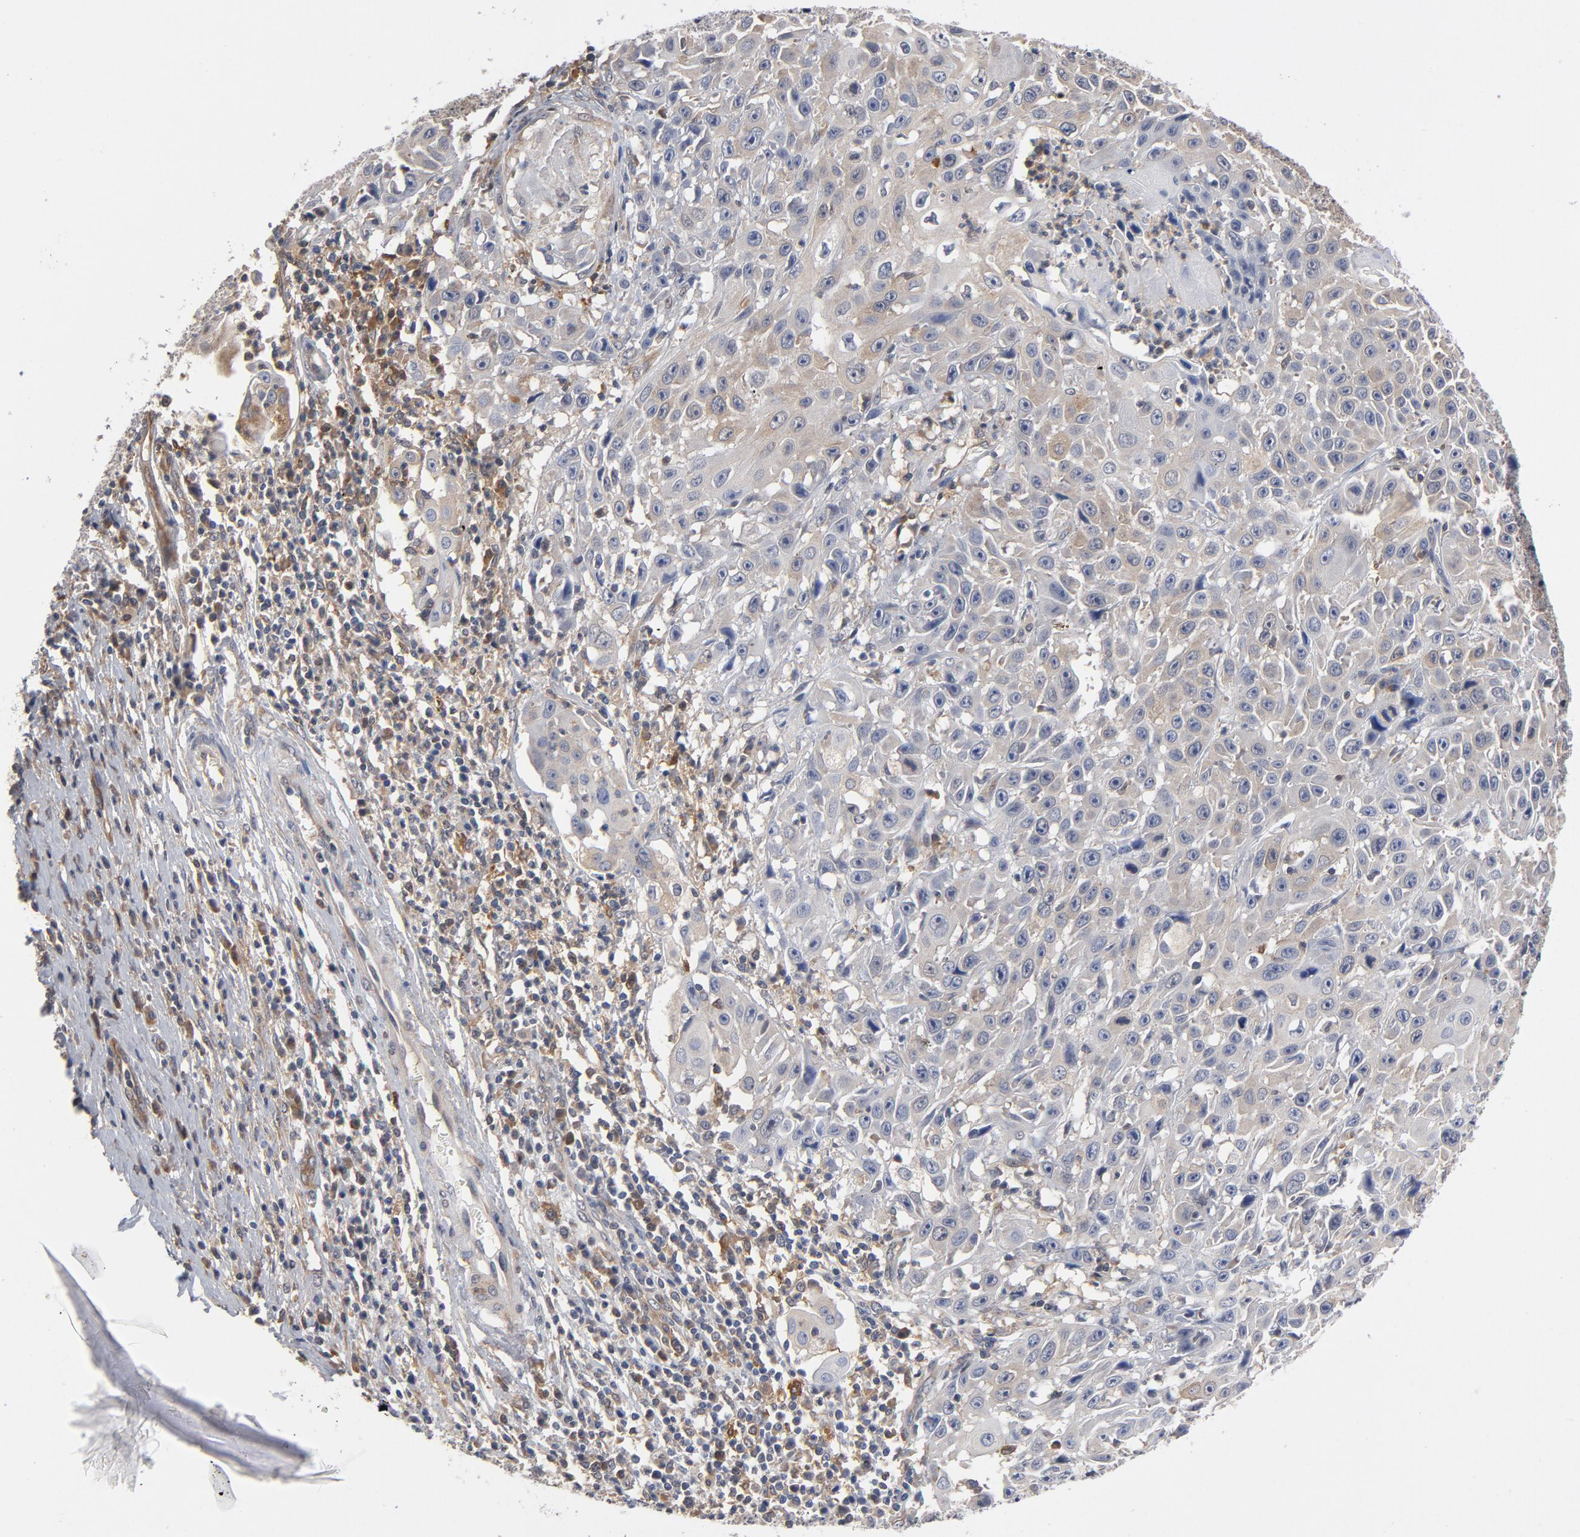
{"staining": {"intensity": "negative", "quantity": "none", "location": "none"}, "tissue": "cervical cancer", "cell_type": "Tumor cells", "image_type": "cancer", "snomed": [{"axis": "morphology", "description": "Squamous cell carcinoma, NOS"}, {"axis": "topography", "description": "Cervix"}], "caption": "Immunohistochemistry (IHC) micrograph of cervical cancer (squamous cell carcinoma) stained for a protein (brown), which demonstrates no staining in tumor cells.", "gene": "ASMTL", "patient": {"sex": "female", "age": 39}}